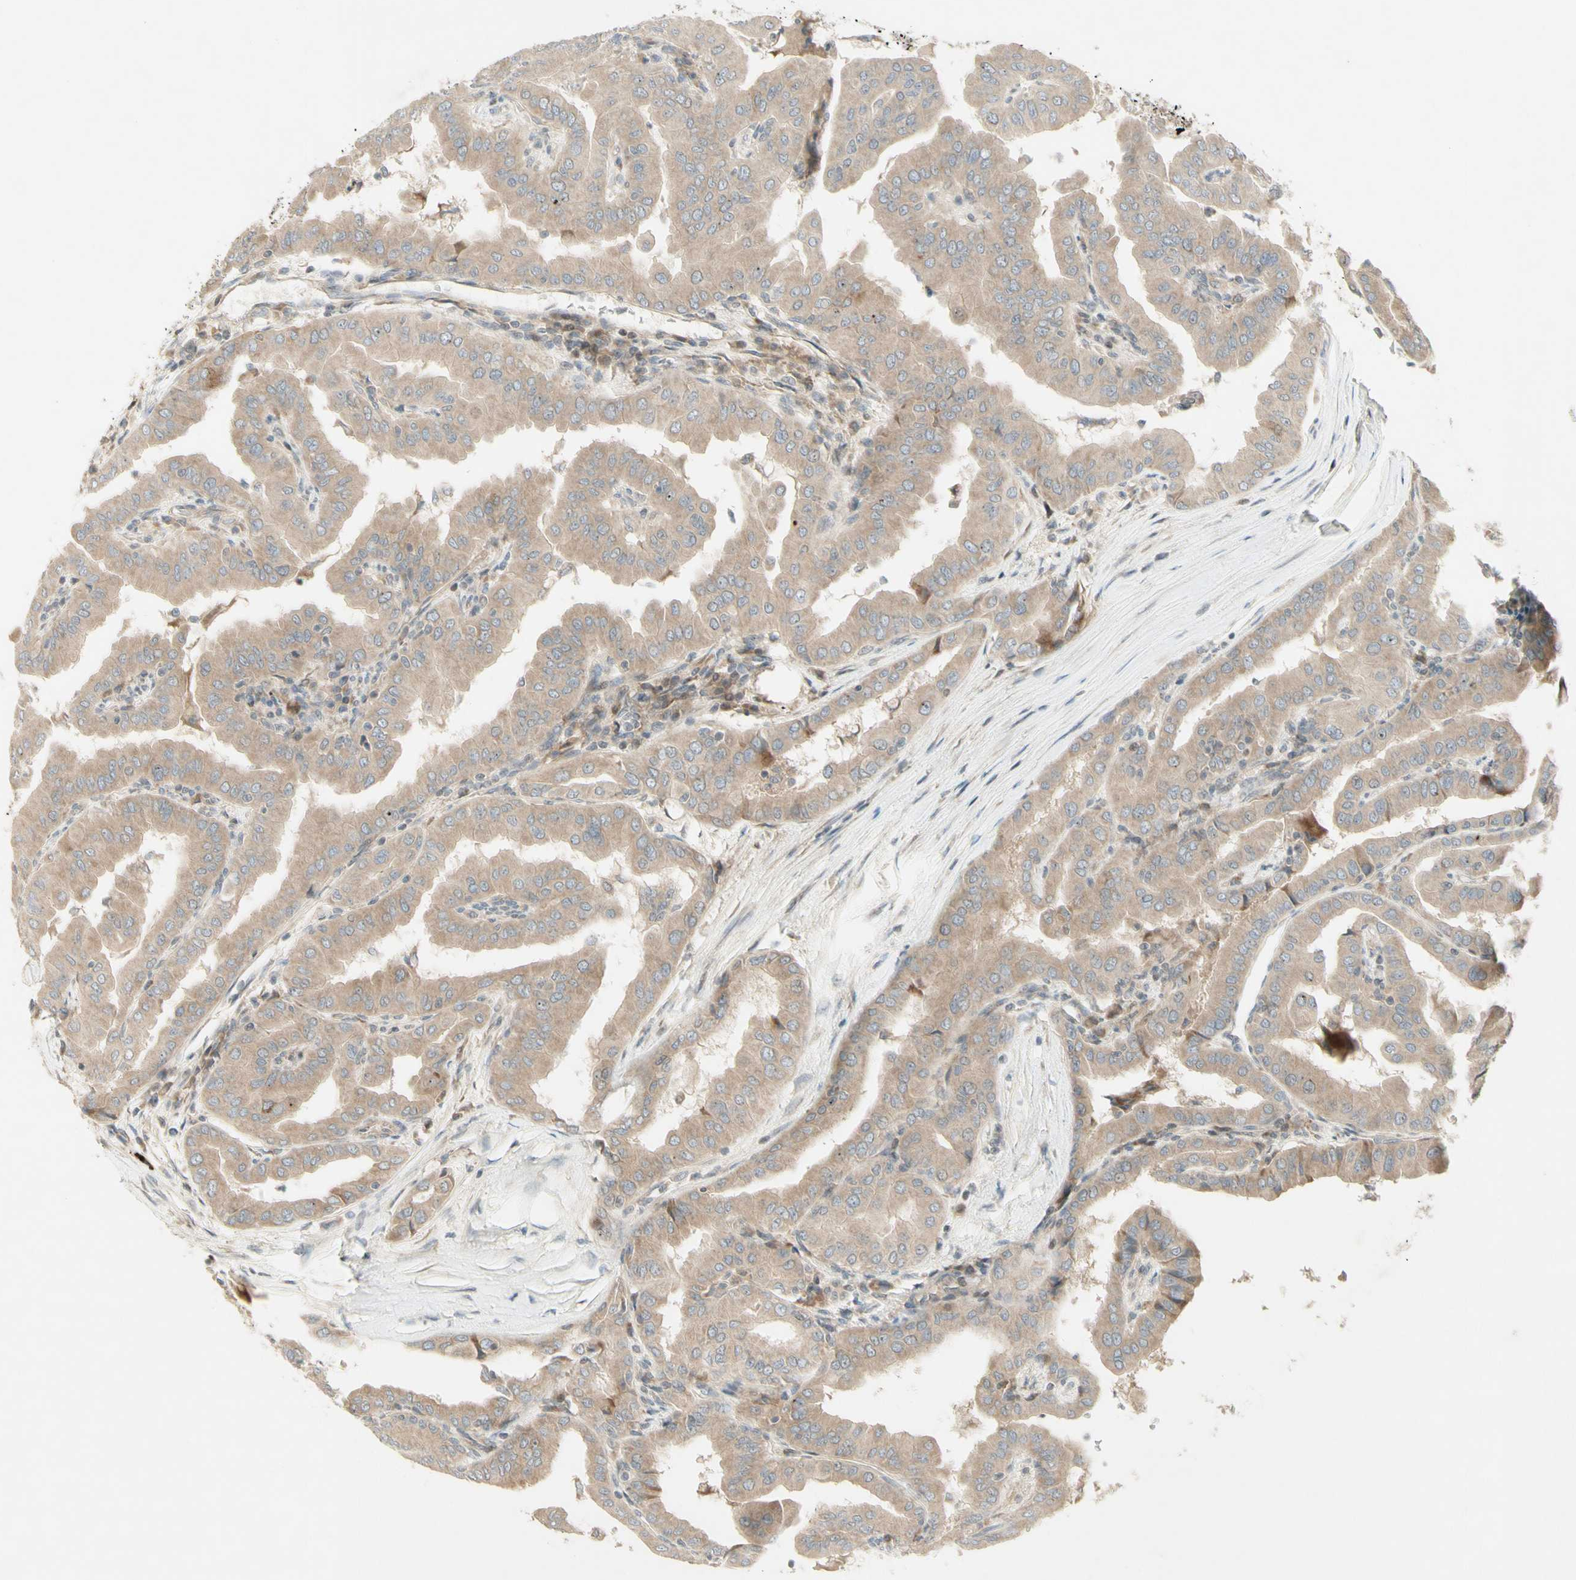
{"staining": {"intensity": "moderate", "quantity": "25%-75%", "location": "cytoplasmic/membranous"}, "tissue": "thyroid cancer", "cell_type": "Tumor cells", "image_type": "cancer", "snomed": [{"axis": "morphology", "description": "Papillary adenocarcinoma, NOS"}, {"axis": "topography", "description": "Thyroid gland"}], "caption": "Moderate cytoplasmic/membranous staining is appreciated in about 25%-75% of tumor cells in thyroid cancer (papillary adenocarcinoma).", "gene": "ETF1", "patient": {"sex": "male", "age": 33}}